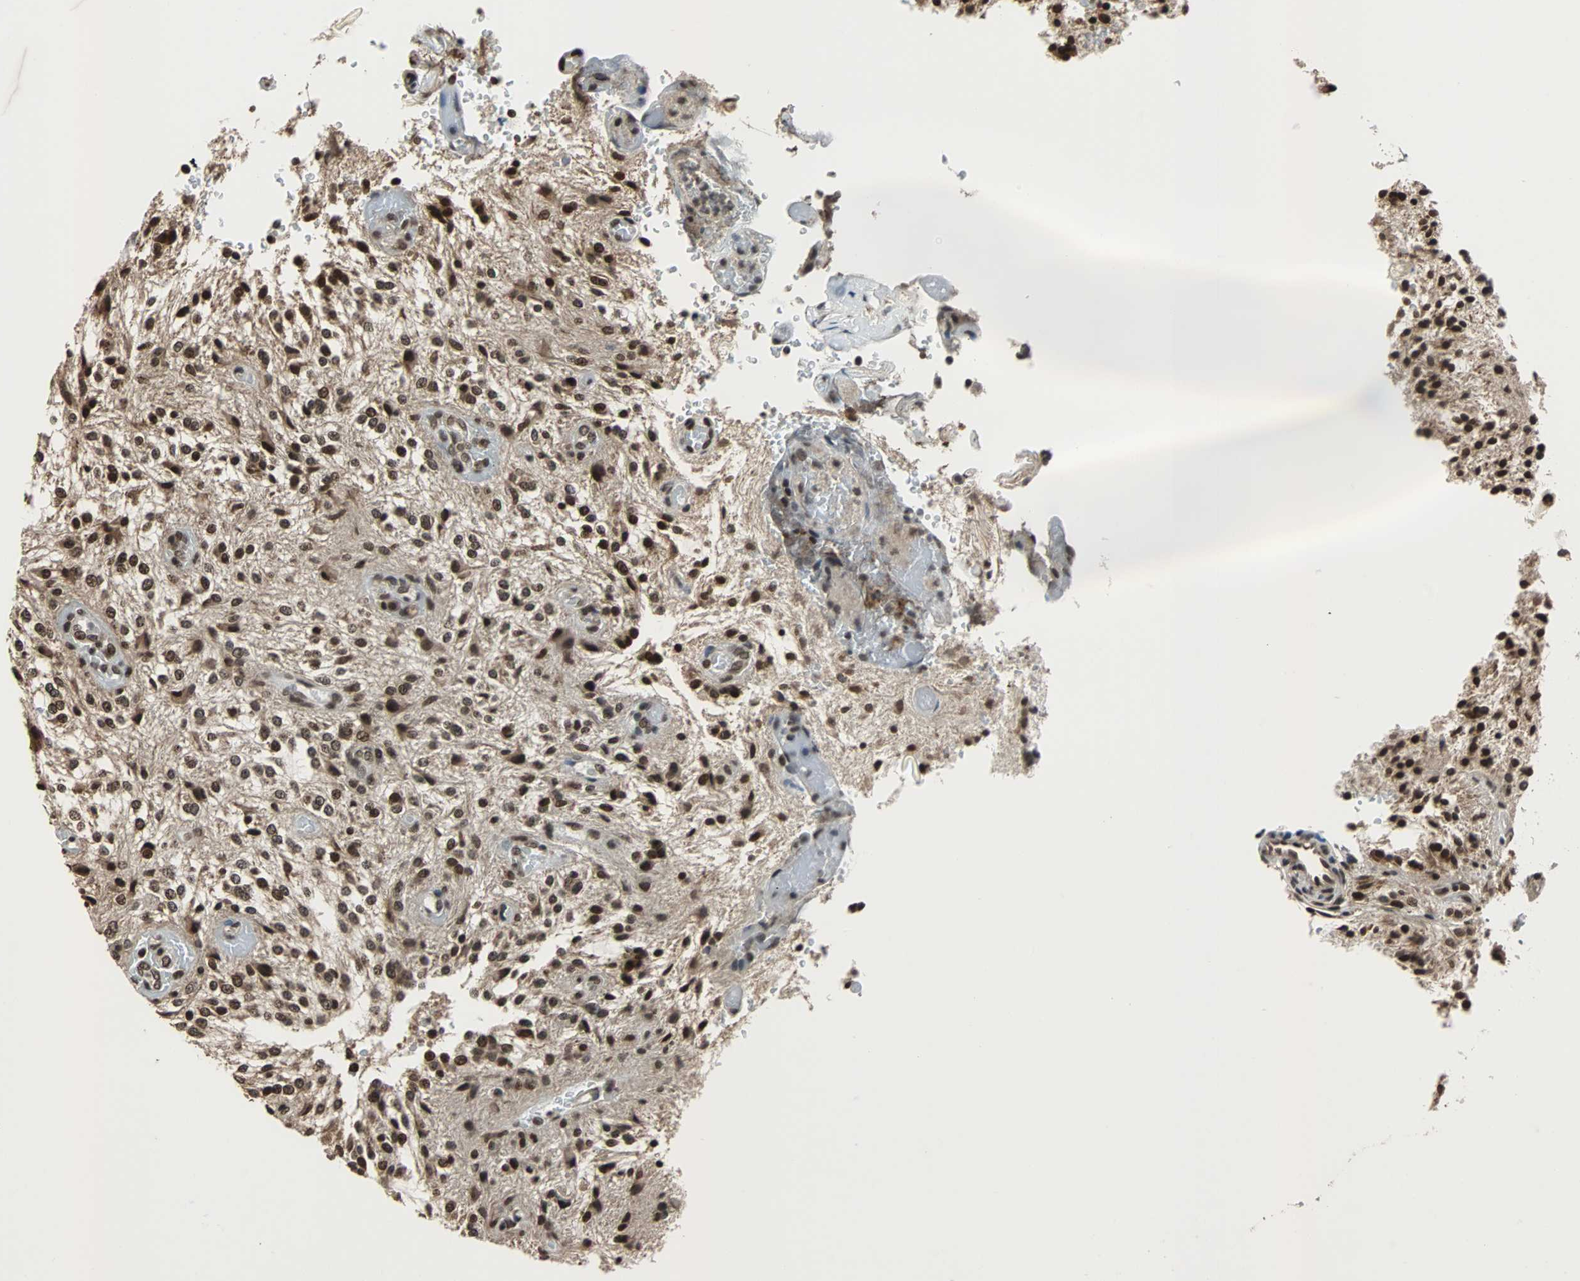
{"staining": {"intensity": "strong", "quantity": ">75%", "location": "cytoplasmic/membranous,nuclear"}, "tissue": "glioma", "cell_type": "Tumor cells", "image_type": "cancer", "snomed": [{"axis": "morphology", "description": "Glioma, malignant, NOS"}, {"axis": "topography", "description": "Cerebellum"}], "caption": "A high-resolution histopathology image shows immunohistochemistry staining of glioma (malignant), which exhibits strong cytoplasmic/membranous and nuclear positivity in about >75% of tumor cells. (IHC, brightfield microscopy, high magnification).", "gene": "REST", "patient": {"sex": "female", "age": 10}}